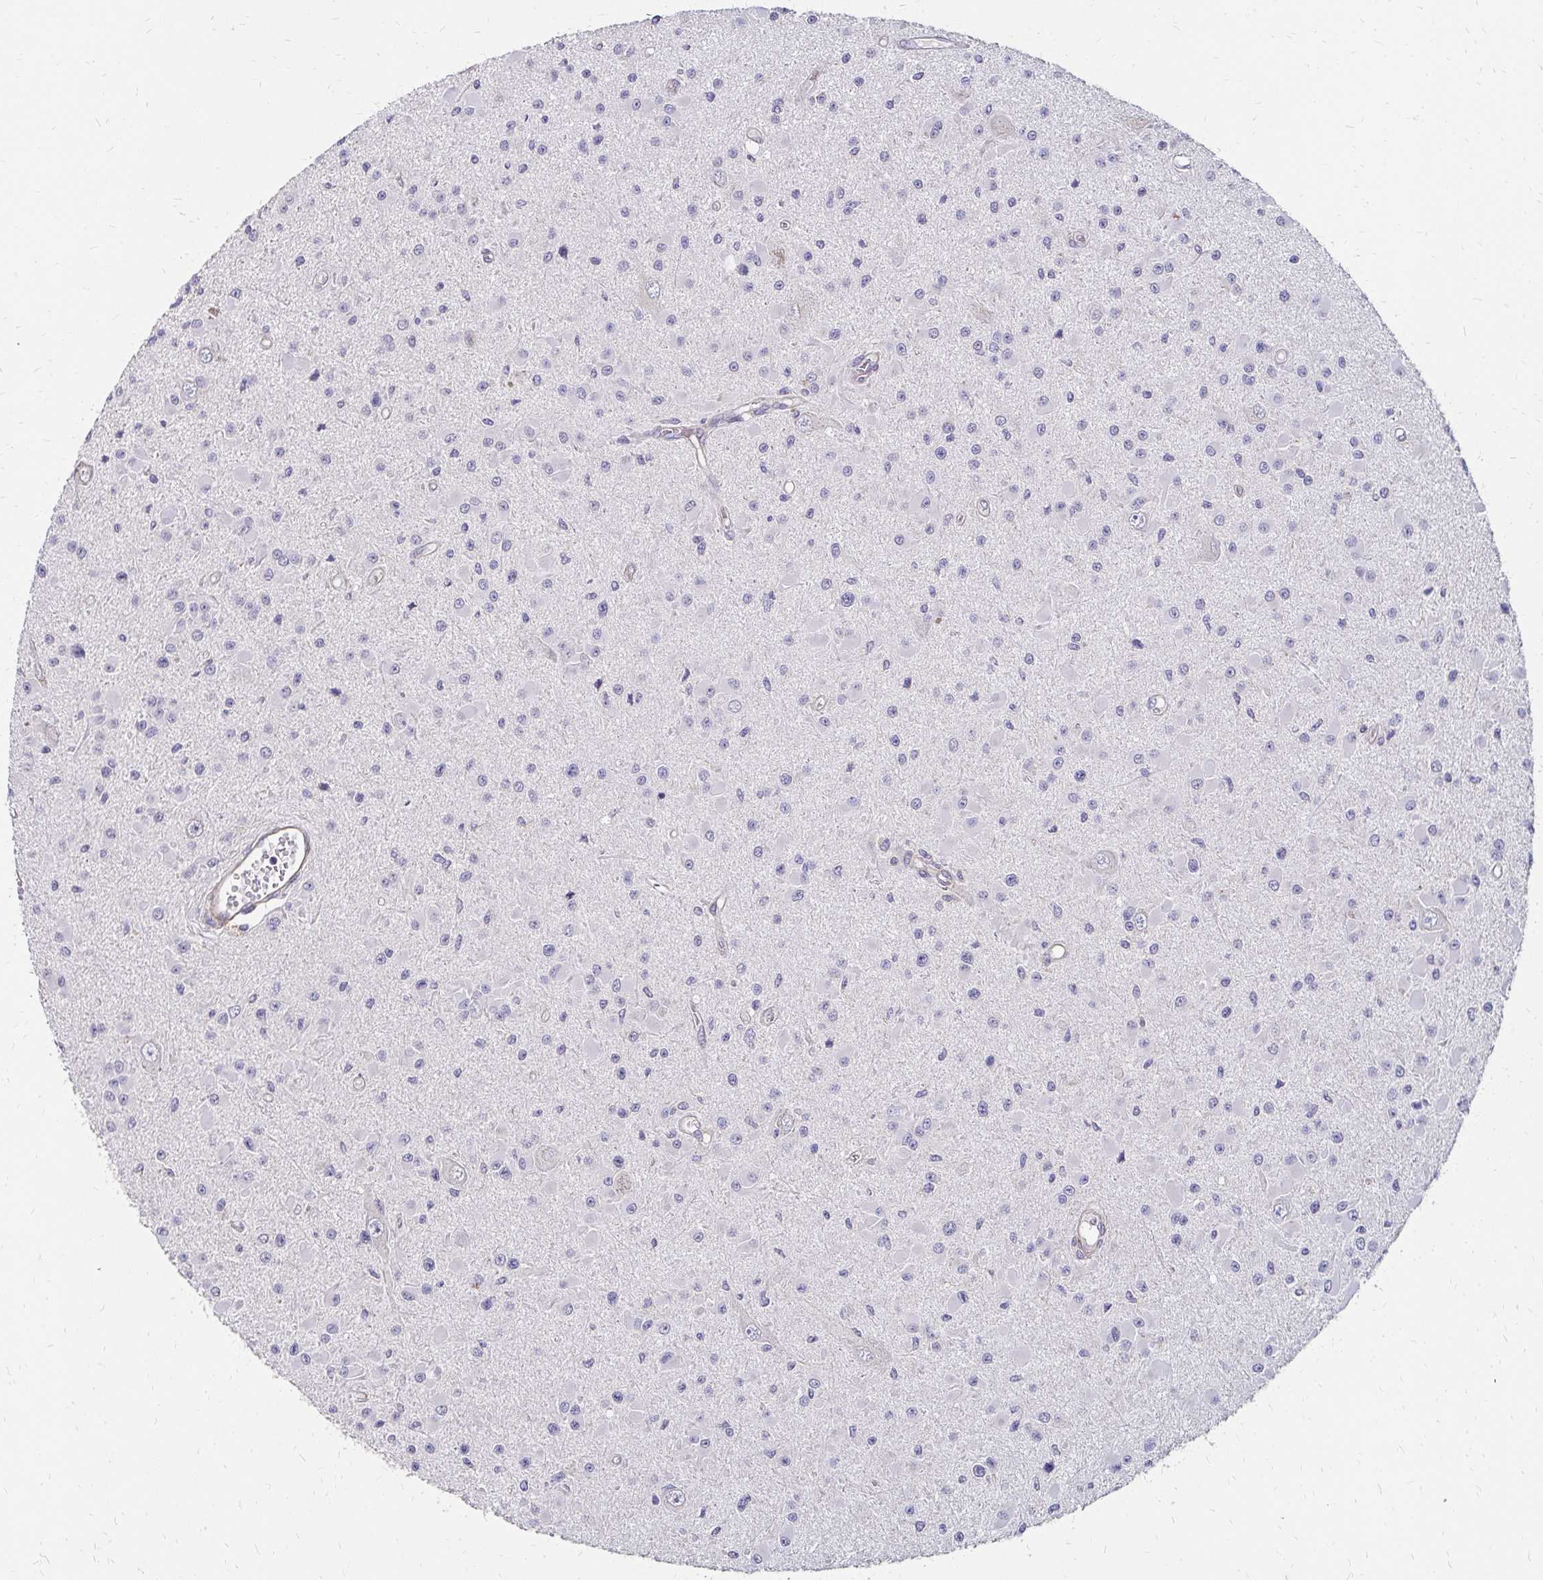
{"staining": {"intensity": "negative", "quantity": "none", "location": "none"}, "tissue": "glioma", "cell_type": "Tumor cells", "image_type": "cancer", "snomed": [{"axis": "morphology", "description": "Glioma, malignant, High grade"}, {"axis": "topography", "description": "Brain"}], "caption": "Immunohistochemistry (IHC) micrograph of human glioma stained for a protein (brown), which shows no positivity in tumor cells. (DAB immunohistochemistry, high magnification).", "gene": "PRIMA1", "patient": {"sex": "male", "age": 54}}